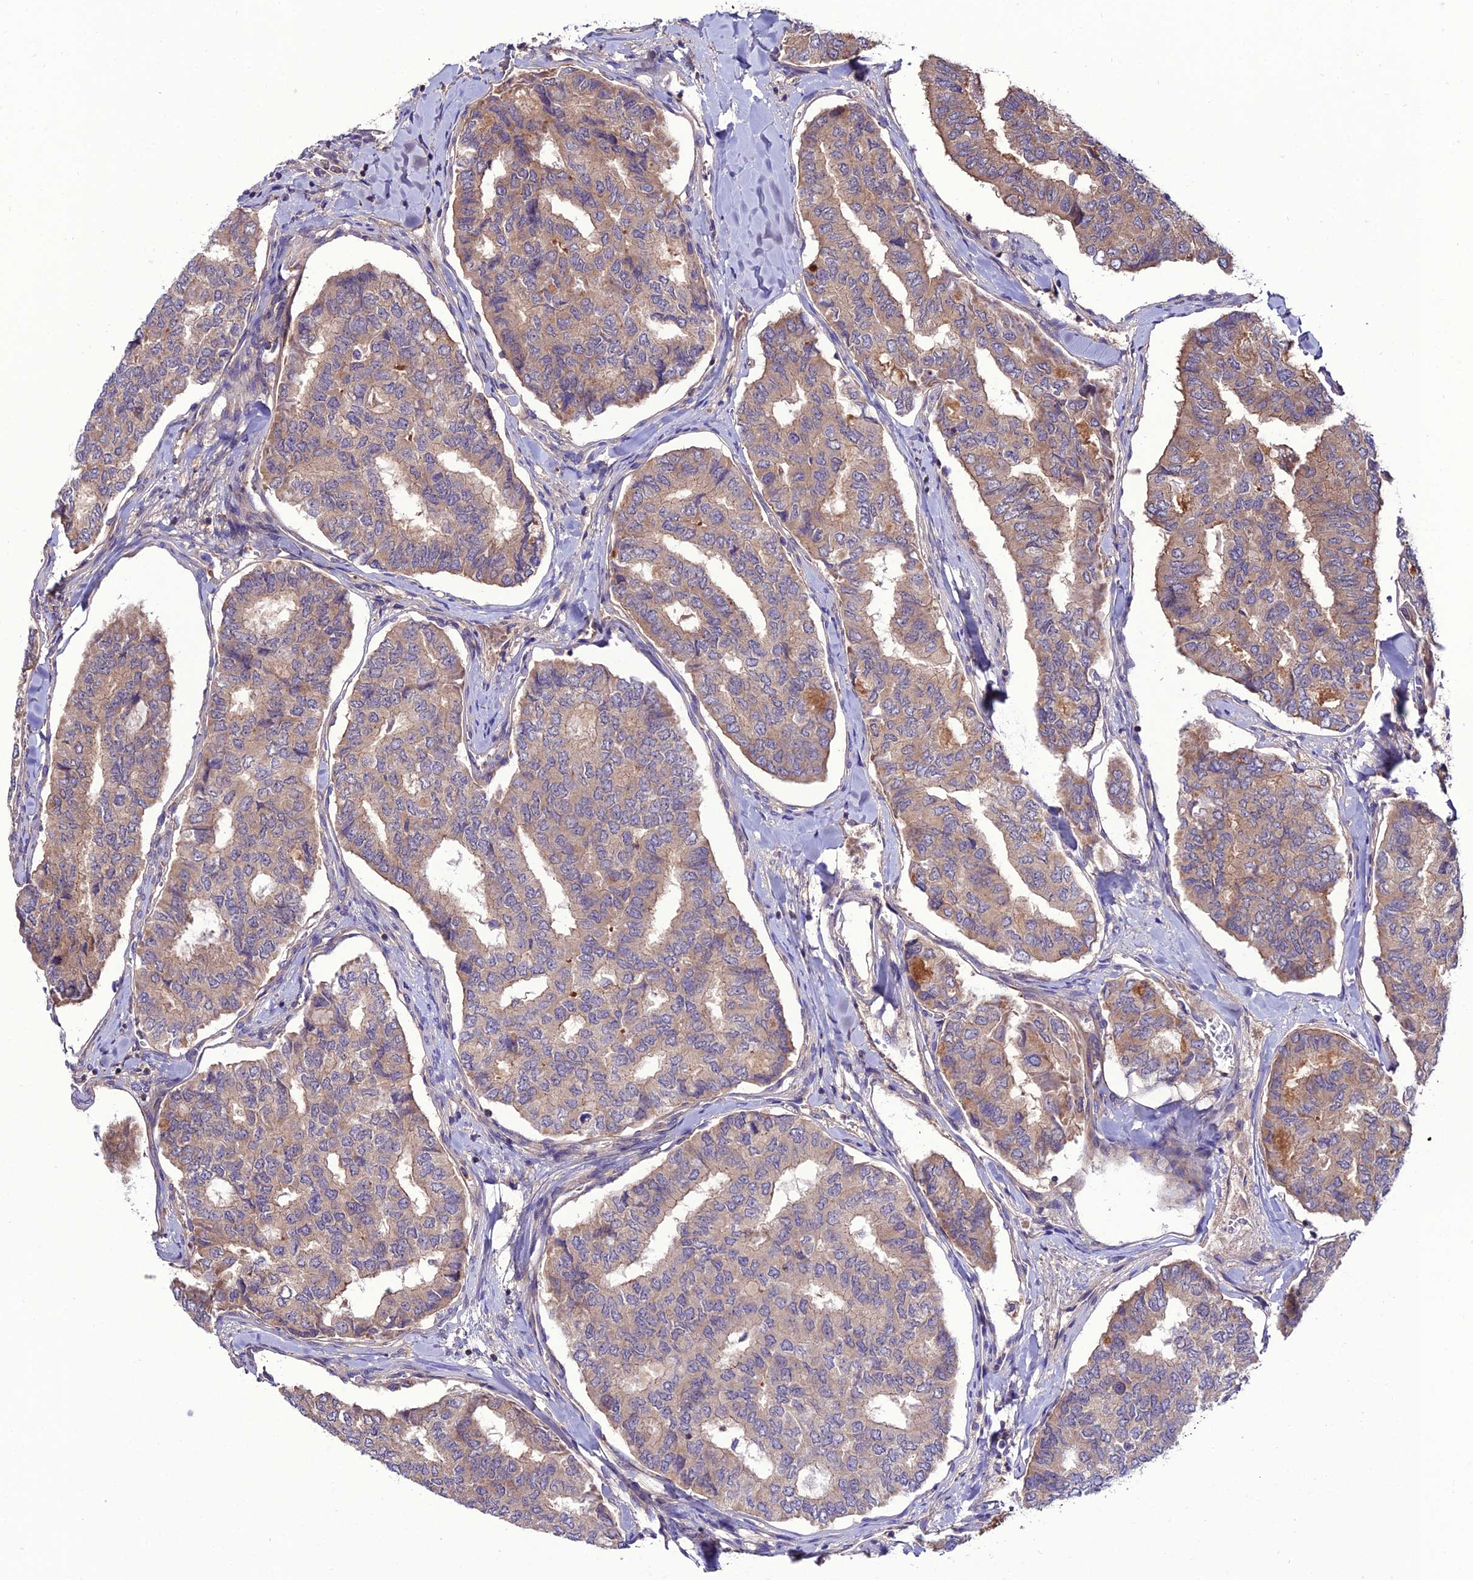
{"staining": {"intensity": "weak", "quantity": ">75%", "location": "cytoplasmic/membranous"}, "tissue": "thyroid cancer", "cell_type": "Tumor cells", "image_type": "cancer", "snomed": [{"axis": "morphology", "description": "Papillary adenocarcinoma, NOS"}, {"axis": "topography", "description": "Thyroid gland"}], "caption": "Approximately >75% of tumor cells in human papillary adenocarcinoma (thyroid) display weak cytoplasmic/membranous protein staining as visualized by brown immunohistochemical staining.", "gene": "PPIL3", "patient": {"sex": "female", "age": 35}}